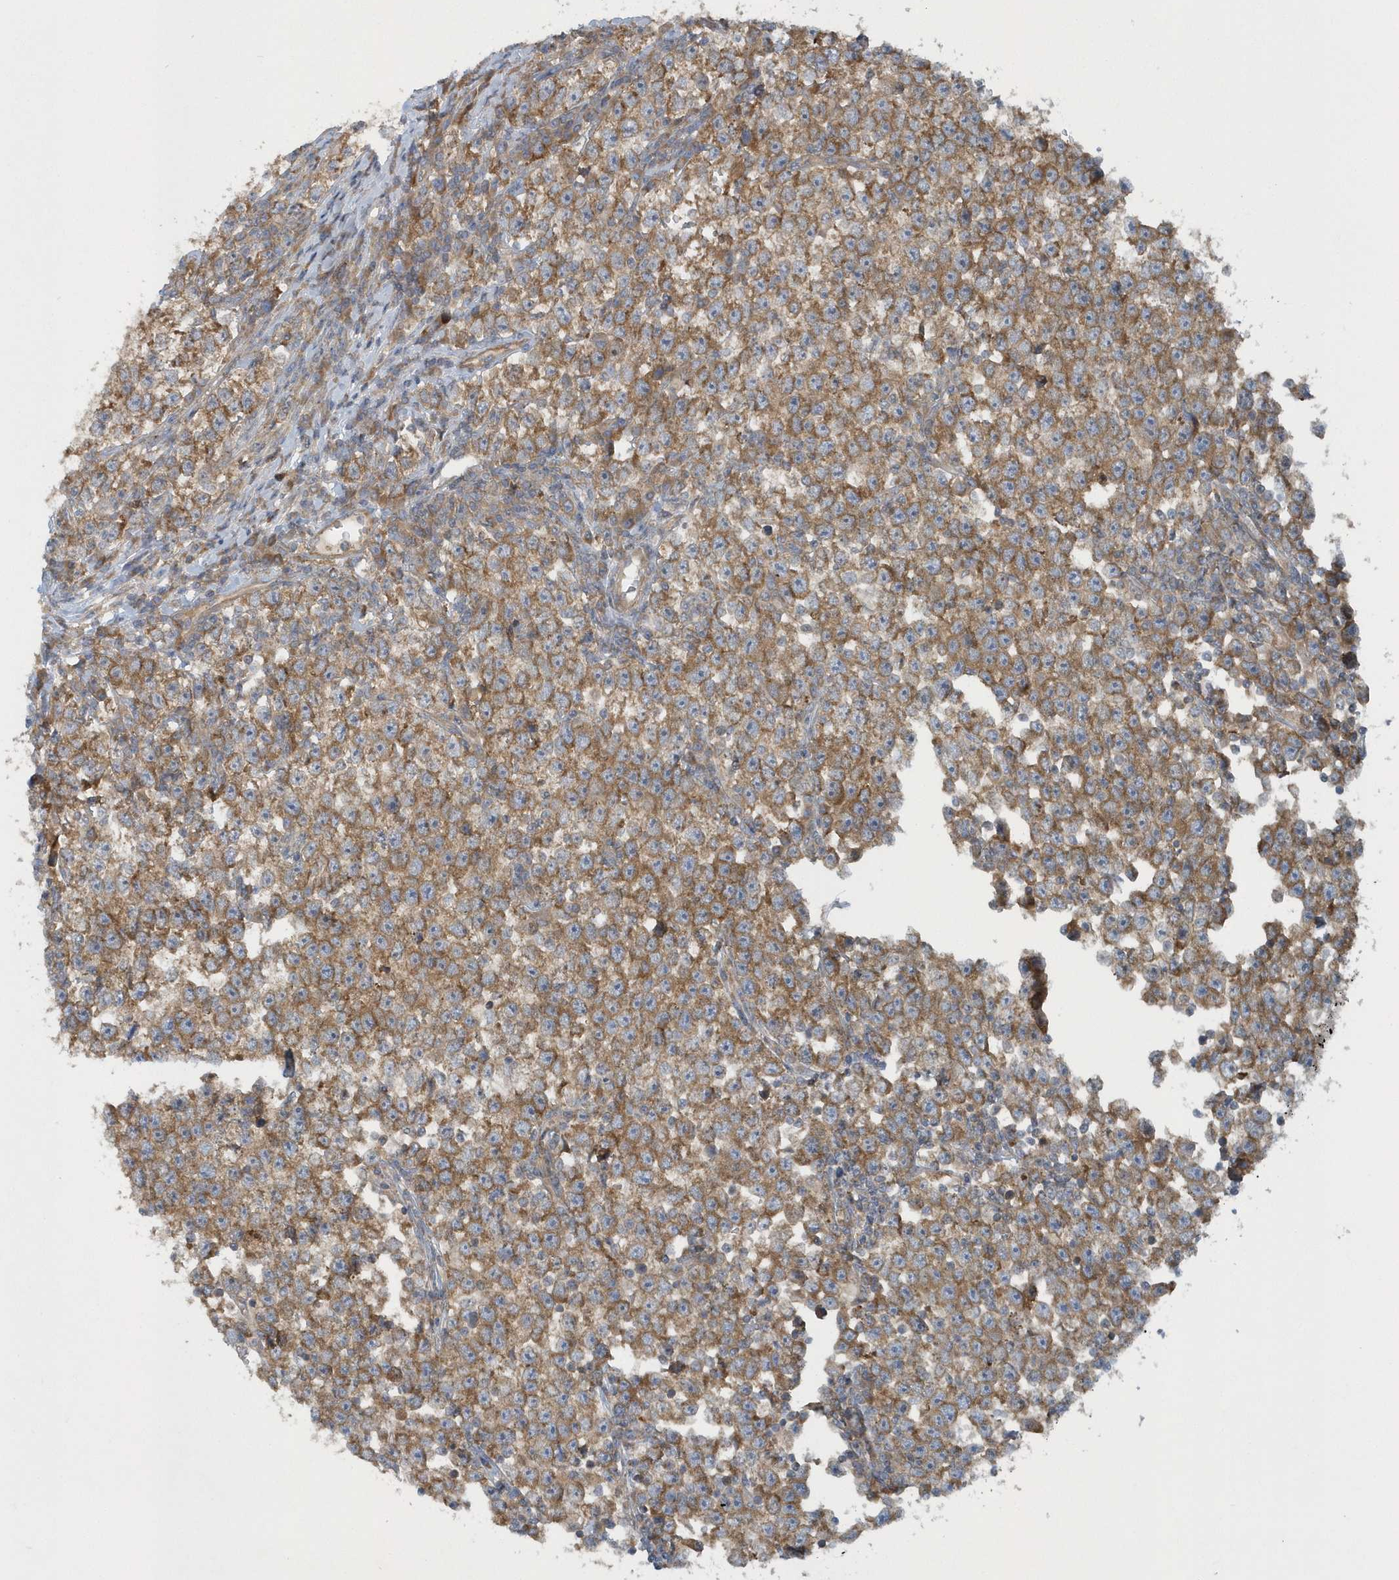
{"staining": {"intensity": "moderate", "quantity": ">75%", "location": "cytoplasmic/membranous"}, "tissue": "testis cancer", "cell_type": "Tumor cells", "image_type": "cancer", "snomed": [{"axis": "morphology", "description": "Normal tissue, NOS"}, {"axis": "morphology", "description": "Seminoma, NOS"}, {"axis": "topography", "description": "Testis"}], "caption": "Protein expression analysis of seminoma (testis) shows moderate cytoplasmic/membranous expression in approximately >75% of tumor cells.", "gene": "CNOT10", "patient": {"sex": "male", "age": 43}}